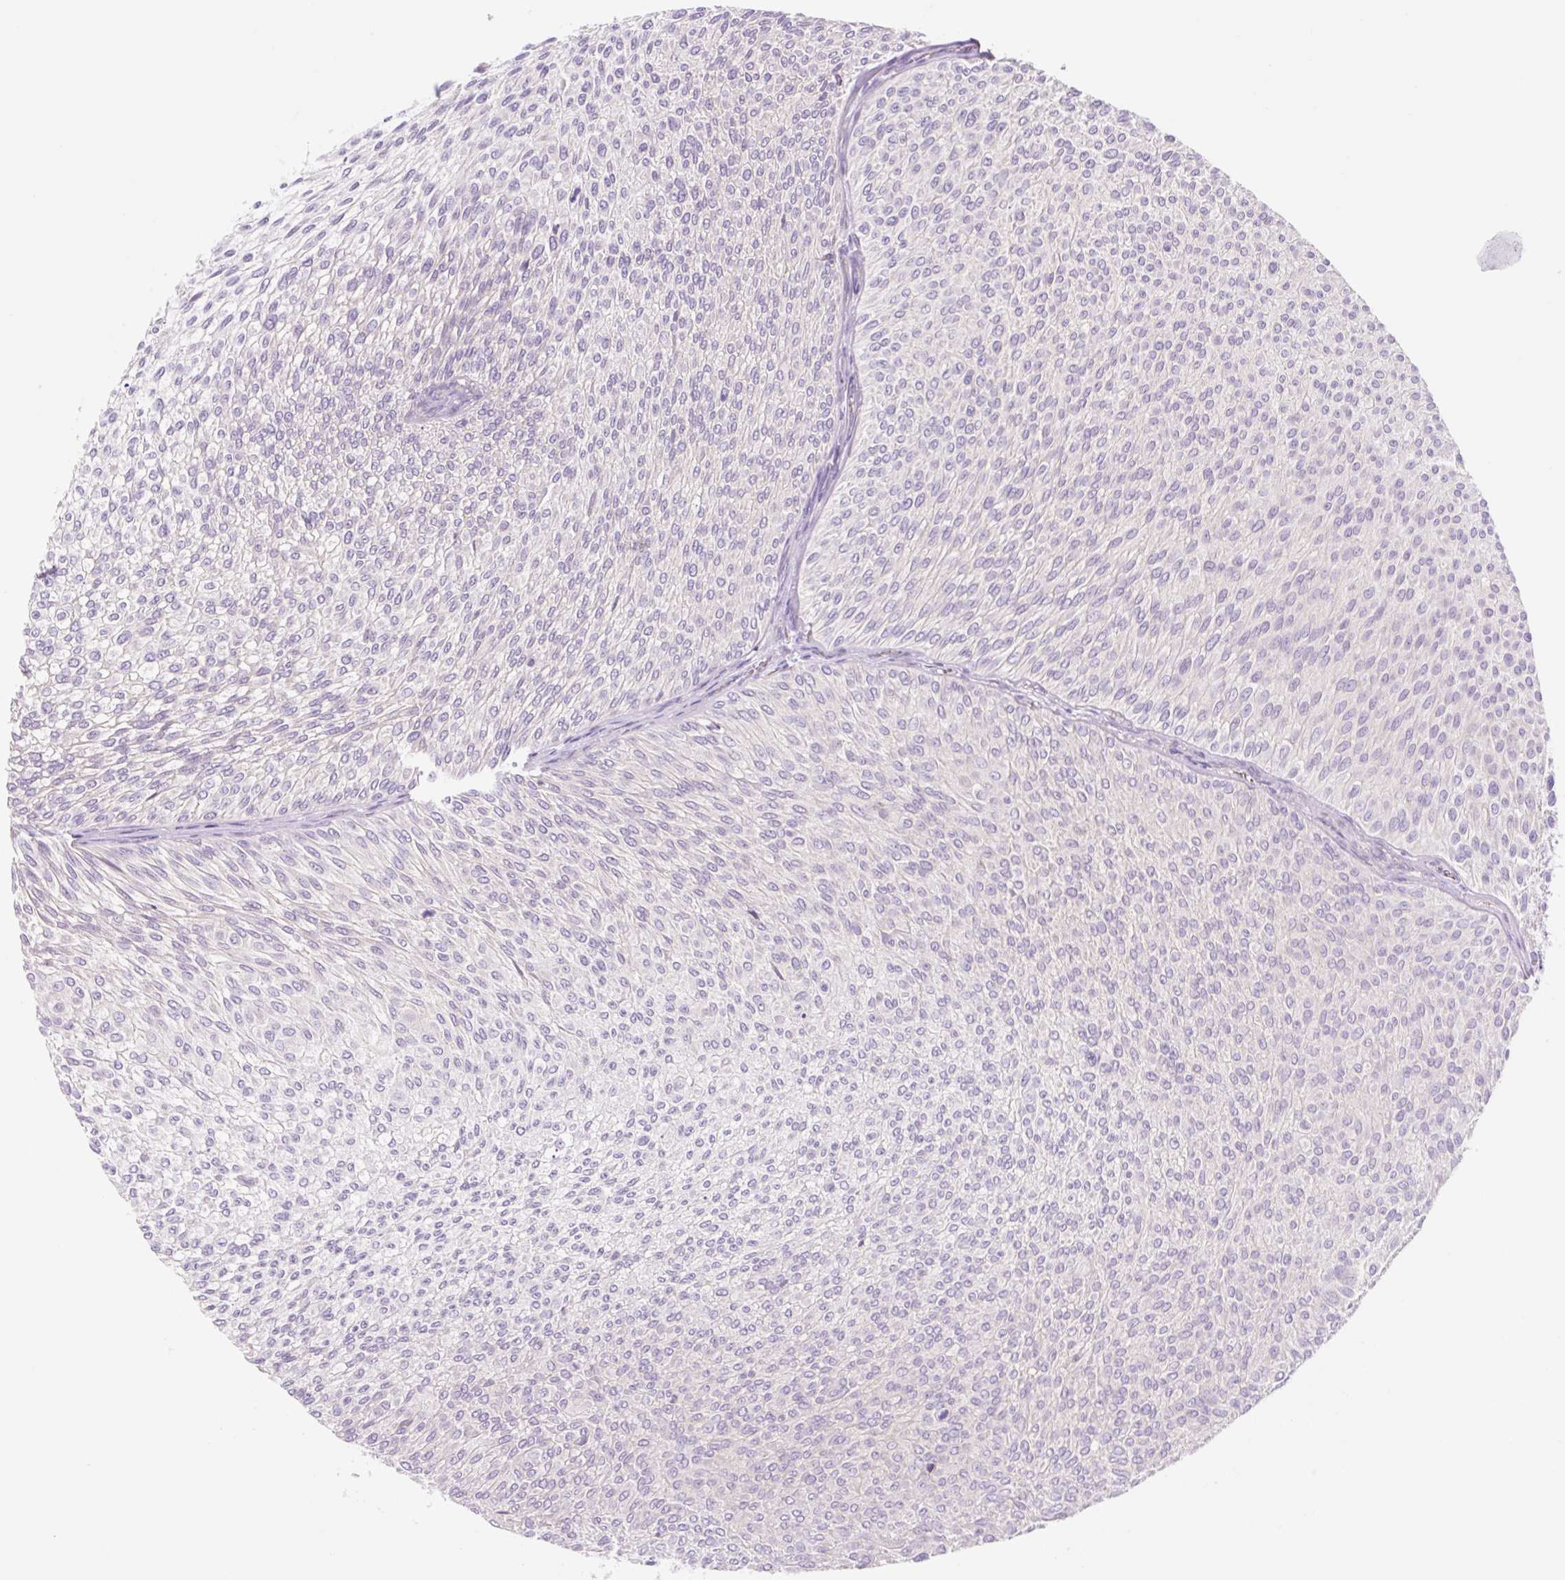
{"staining": {"intensity": "negative", "quantity": "none", "location": "none"}, "tissue": "urothelial cancer", "cell_type": "Tumor cells", "image_type": "cancer", "snomed": [{"axis": "morphology", "description": "Urothelial carcinoma, Low grade"}, {"axis": "topography", "description": "Urinary bladder"}], "caption": "DAB (3,3'-diaminobenzidine) immunohistochemical staining of urothelial cancer displays no significant expression in tumor cells.", "gene": "CELF6", "patient": {"sex": "male", "age": 91}}